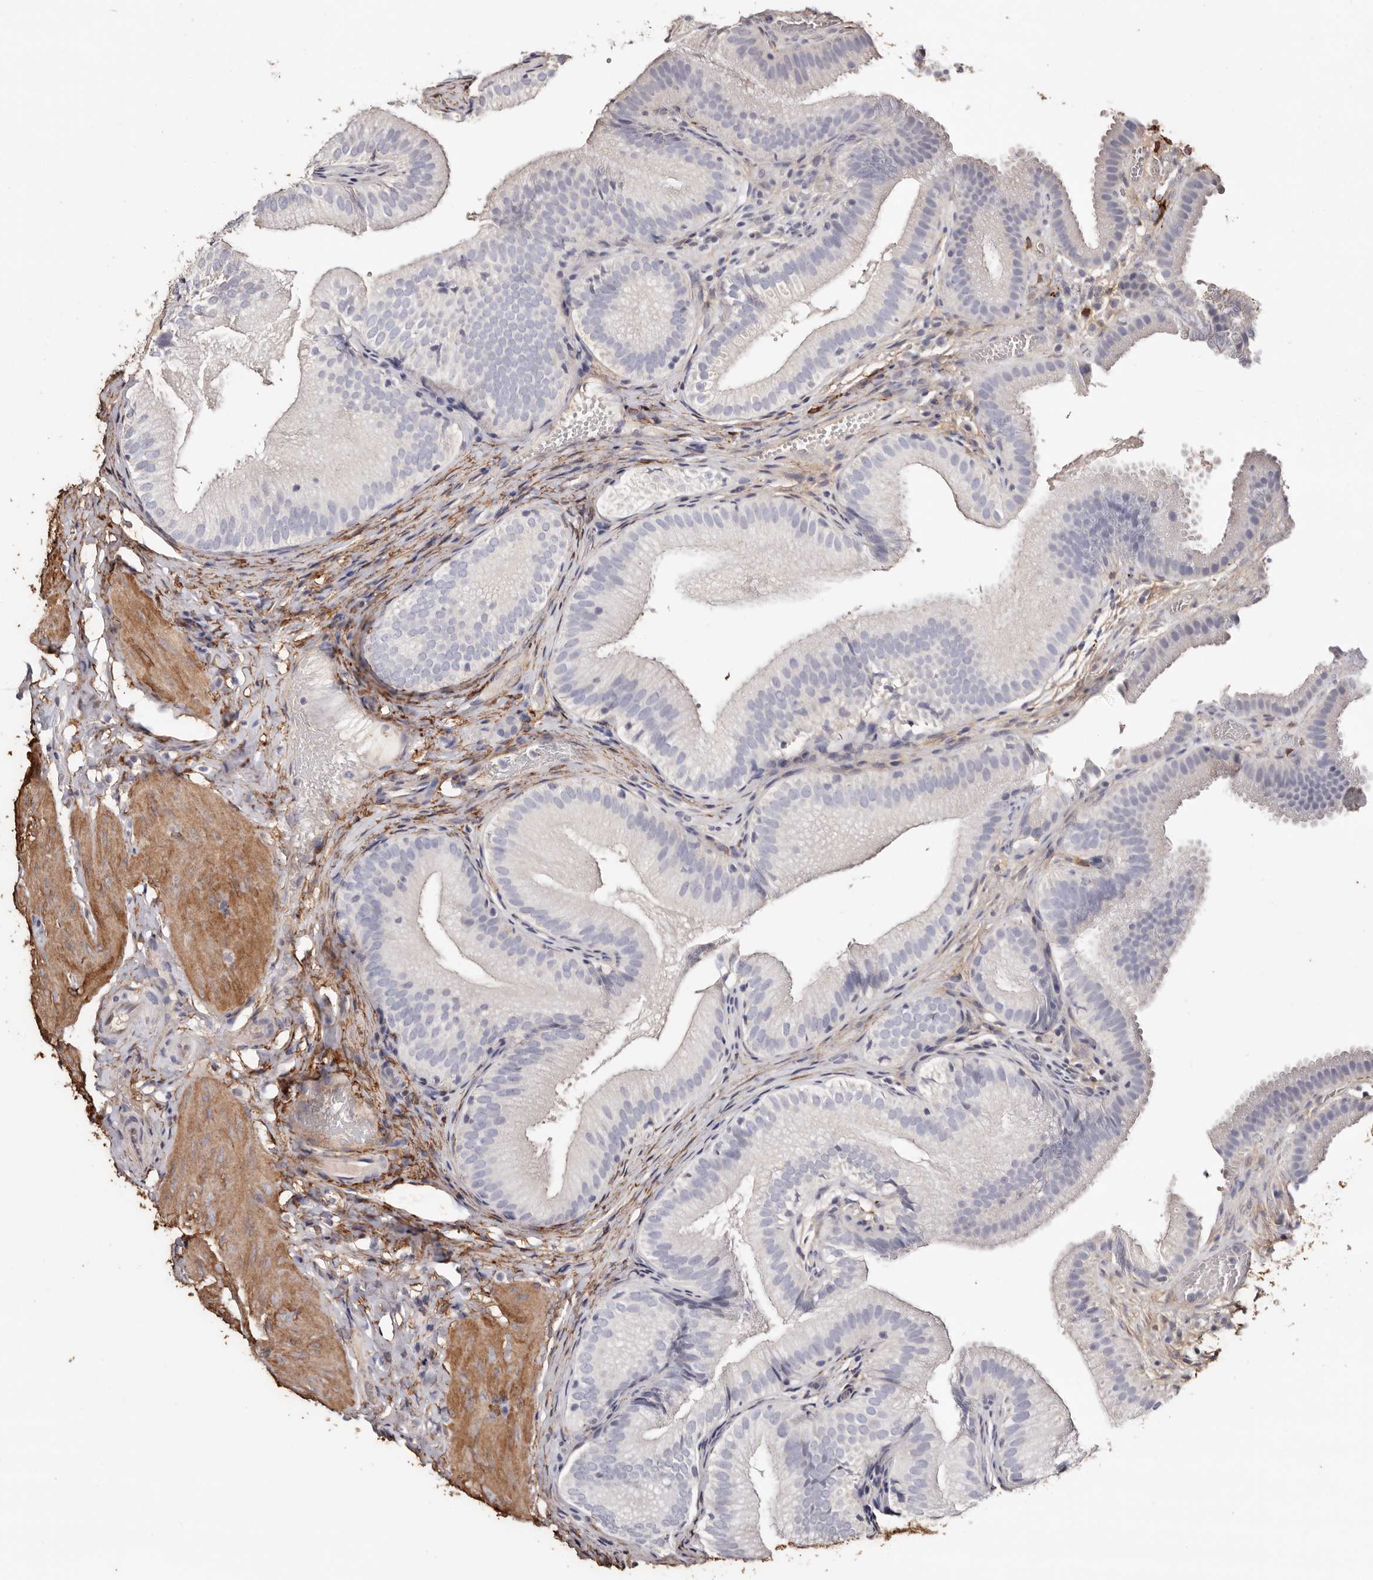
{"staining": {"intensity": "negative", "quantity": "none", "location": "none"}, "tissue": "gallbladder", "cell_type": "Glandular cells", "image_type": "normal", "snomed": [{"axis": "morphology", "description": "Normal tissue, NOS"}, {"axis": "topography", "description": "Gallbladder"}], "caption": "Glandular cells are negative for brown protein staining in benign gallbladder. (Brightfield microscopy of DAB (3,3'-diaminobenzidine) IHC at high magnification).", "gene": "TGM2", "patient": {"sex": "female", "age": 30}}